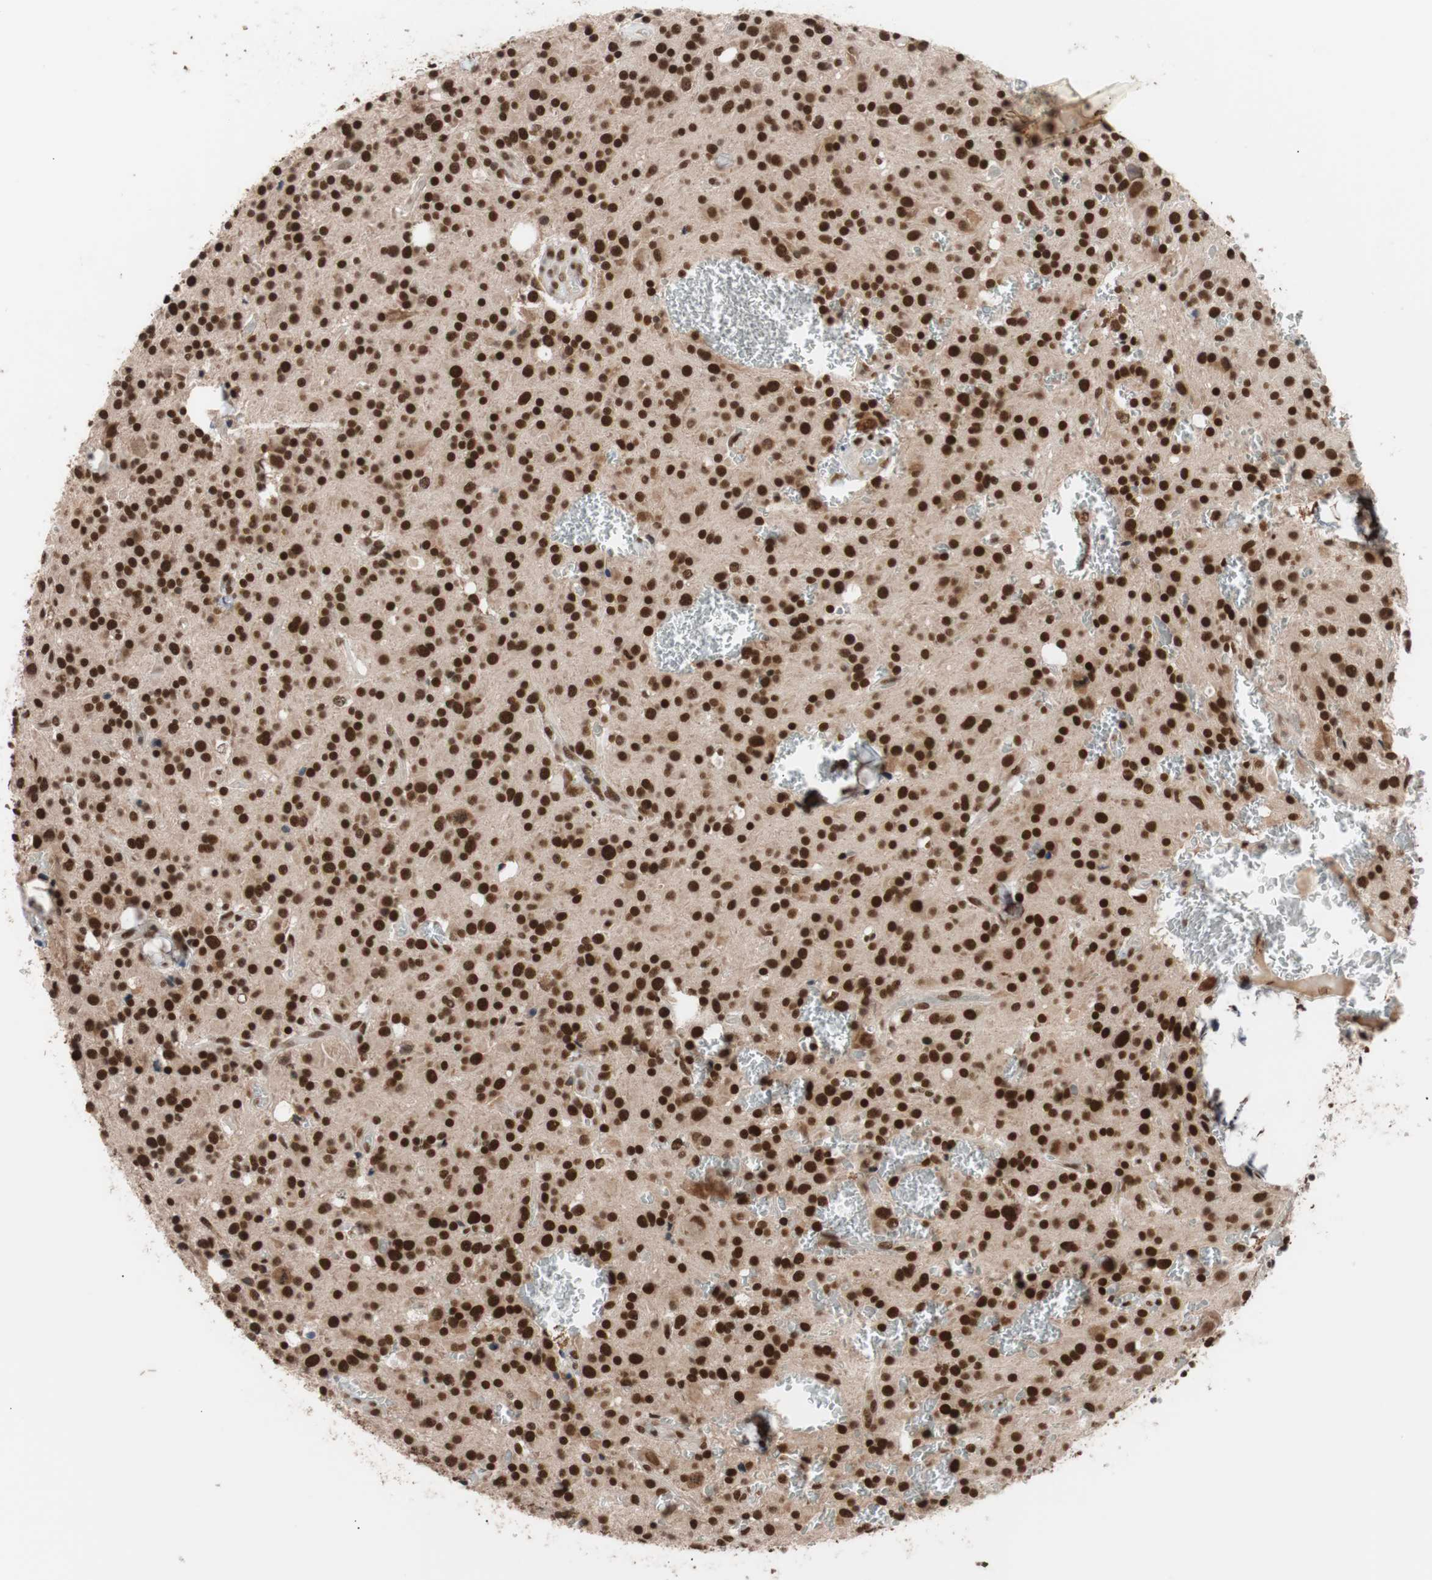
{"staining": {"intensity": "strong", "quantity": ">75%", "location": "nuclear"}, "tissue": "glioma", "cell_type": "Tumor cells", "image_type": "cancer", "snomed": [{"axis": "morphology", "description": "Glioma, malignant, Low grade"}, {"axis": "topography", "description": "Brain"}], "caption": "Glioma stained with DAB immunohistochemistry reveals high levels of strong nuclear expression in about >75% of tumor cells.", "gene": "CHAMP1", "patient": {"sex": "male", "age": 58}}